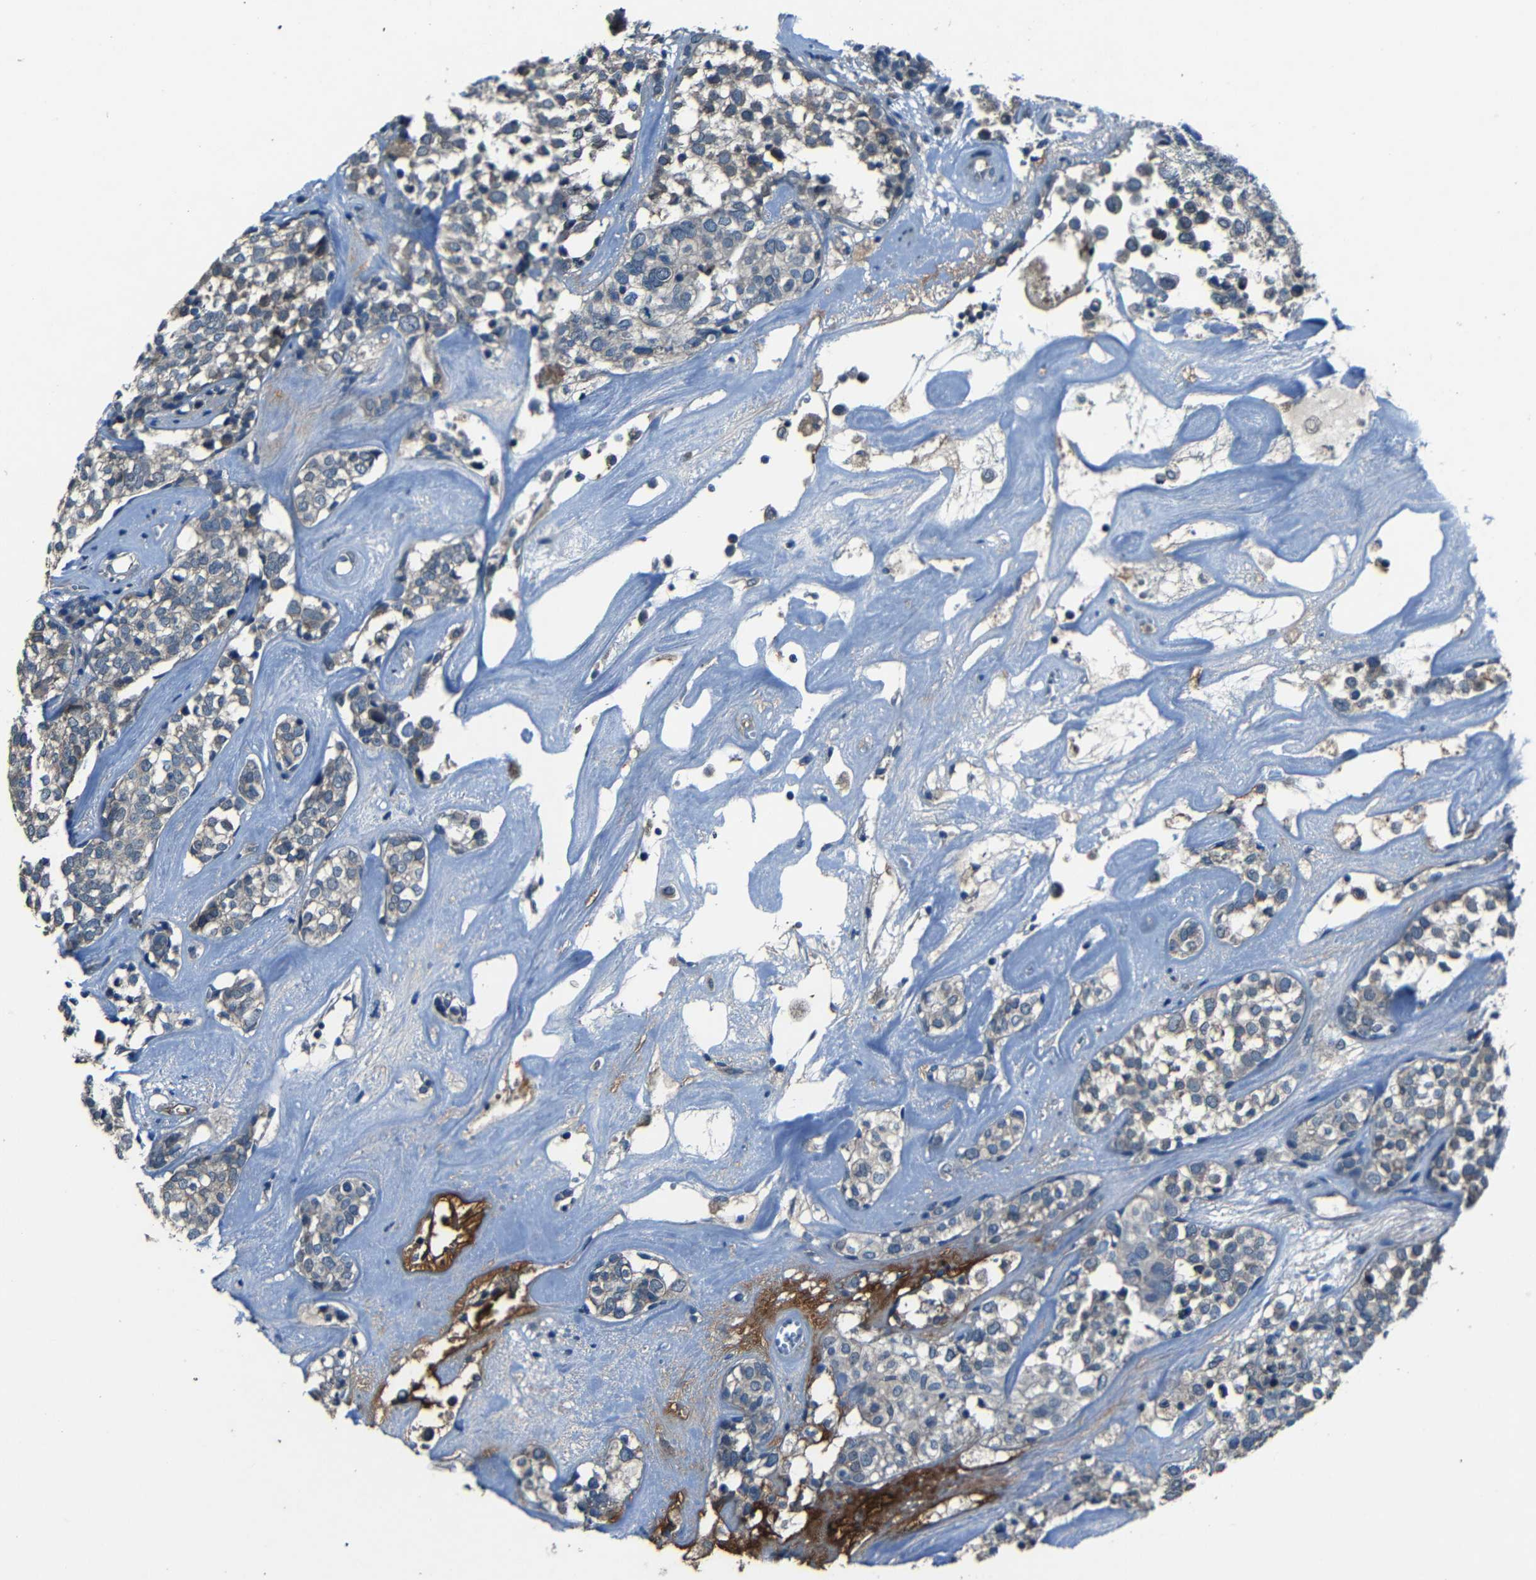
{"staining": {"intensity": "negative", "quantity": "none", "location": "none"}, "tissue": "head and neck cancer", "cell_type": "Tumor cells", "image_type": "cancer", "snomed": [{"axis": "morphology", "description": "Adenocarcinoma, NOS"}, {"axis": "topography", "description": "Salivary gland"}, {"axis": "topography", "description": "Head-Neck"}], "caption": "Adenocarcinoma (head and neck) was stained to show a protein in brown. There is no significant positivity in tumor cells.", "gene": "SLA", "patient": {"sex": "female", "age": 65}}